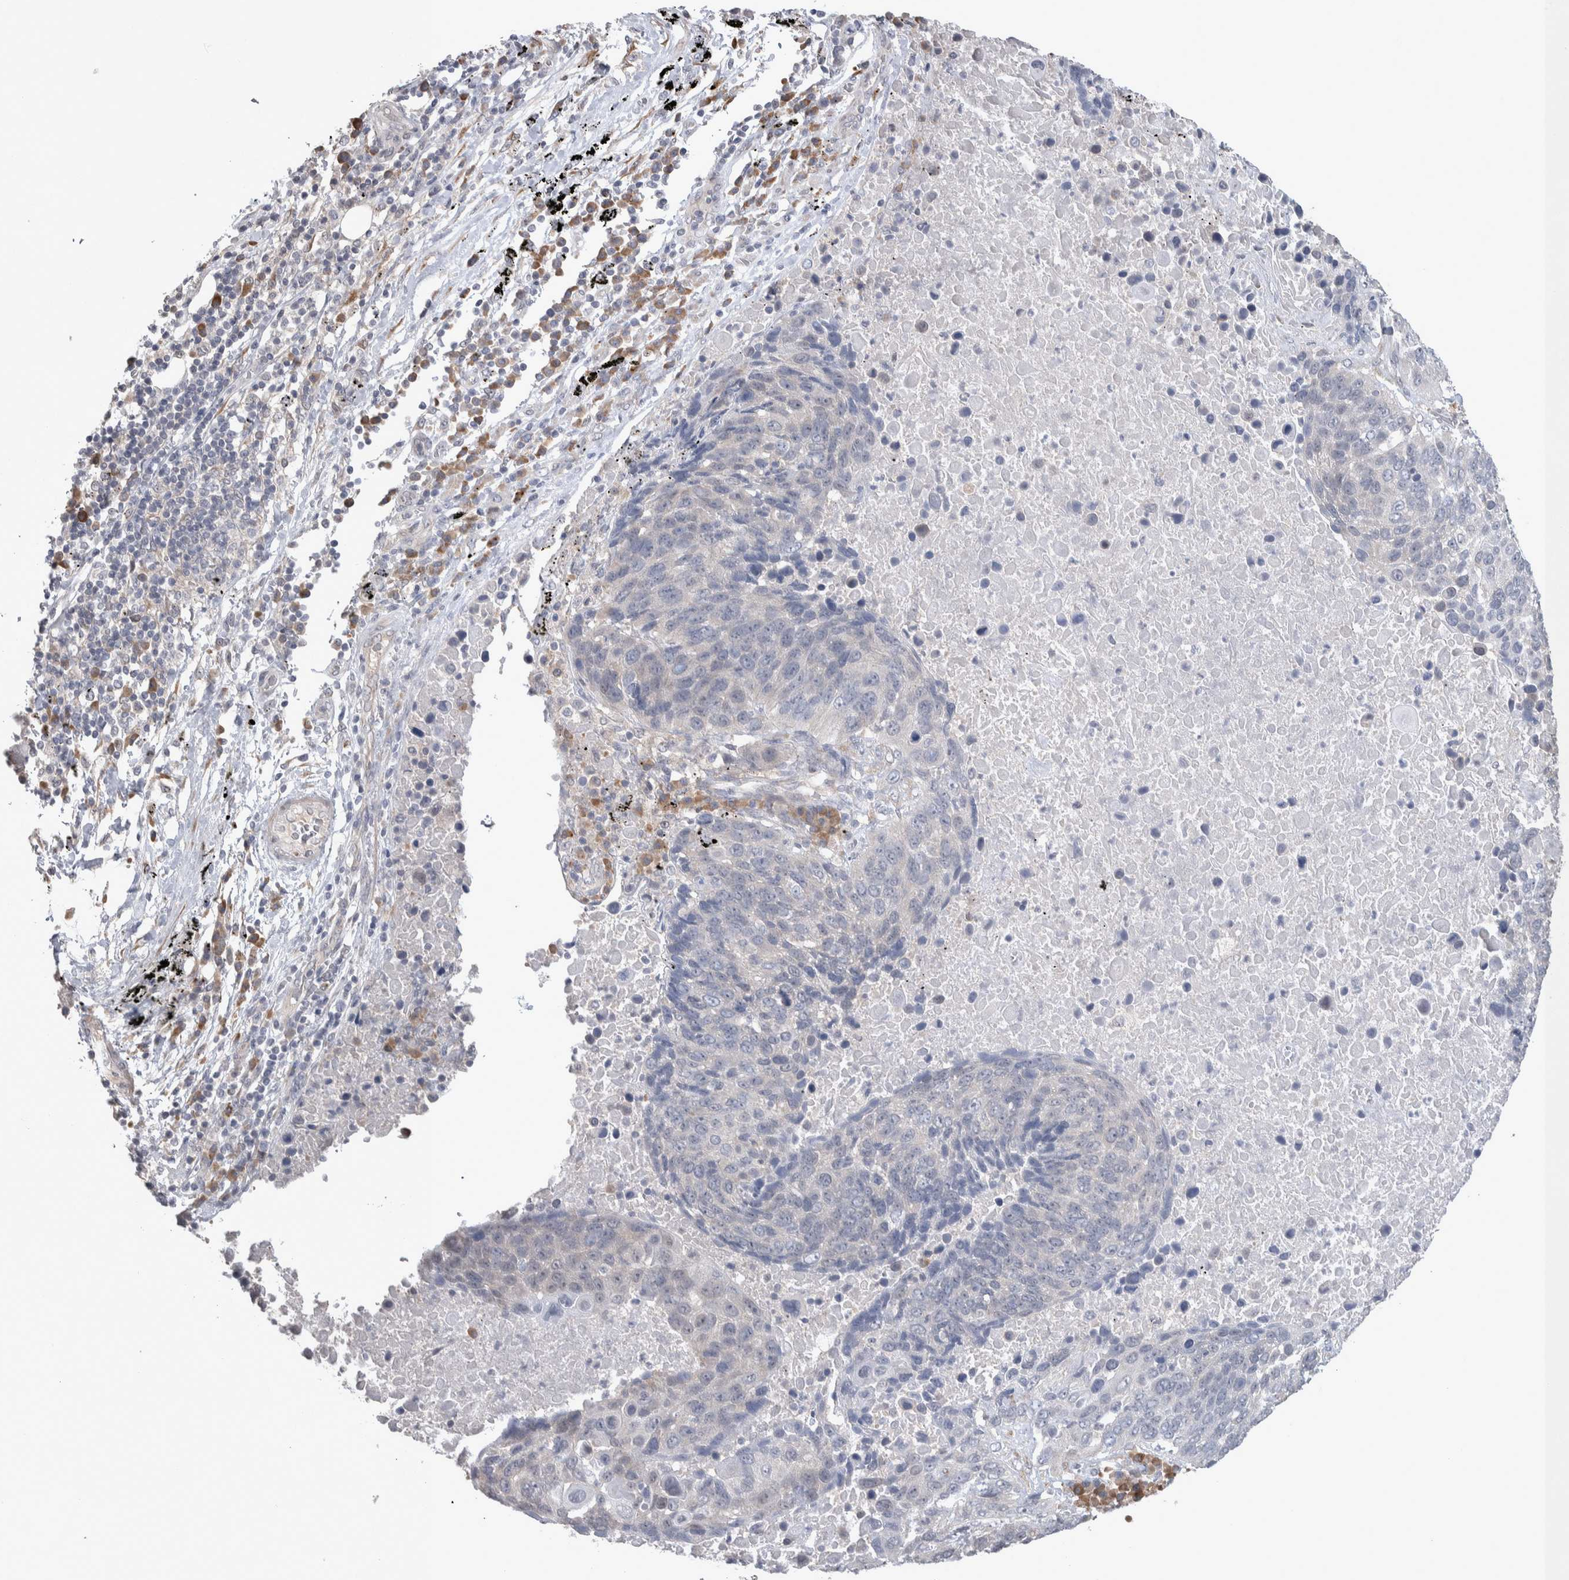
{"staining": {"intensity": "negative", "quantity": "none", "location": "none"}, "tissue": "lung cancer", "cell_type": "Tumor cells", "image_type": "cancer", "snomed": [{"axis": "morphology", "description": "Squamous cell carcinoma, NOS"}, {"axis": "topography", "description": "Lung"}], "caption": "This micrograph is of squamous cell carcinoma (lung) stained with immunohistochemistry (IHC) to label a protein in brown with the nuclei are counter-stained blue. There is no expression in tumor cells. The staining is performed using DAB (3,3'-diaminobenzidine) brown chromogen with nuclei counter-stained in using hematoxylin.", "gene": "CUL2", "patient": {"sex": "male", "age": 66}}